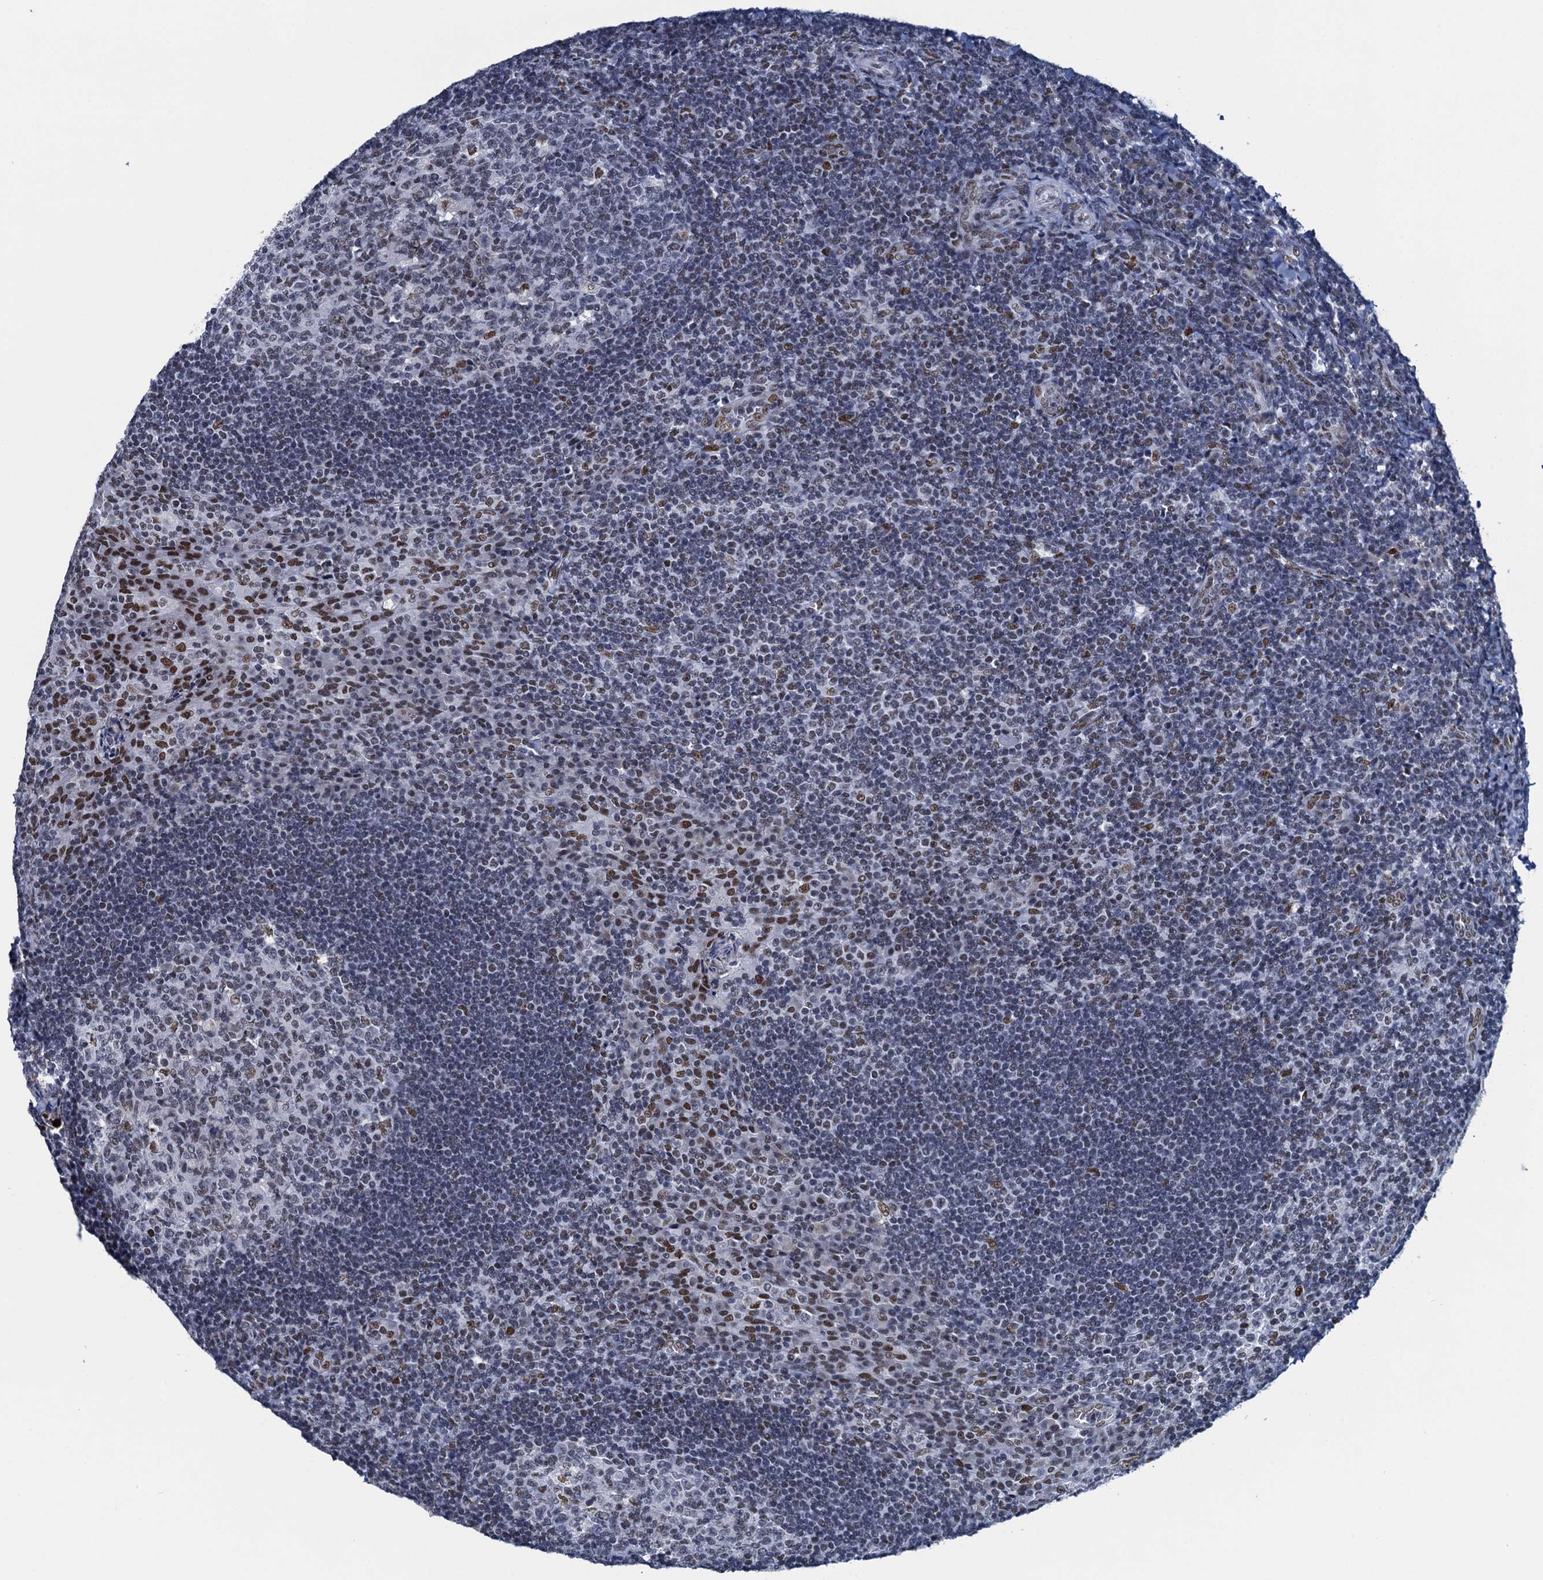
{"staining": {"intensity": "weak", "quantity": "<25%", "location": "nuclear"}, "tissue": "tonsil", "cell_type": "Germinal center cells", "image_type": "normal", "snomed": [{"axis": "morphology", "description": "Normal tissue, NOS"}, {"axis": "topography", "description": "Tonsil"}], "caption": "The photomicrograph displays no significant expression in germinal center cells of tonsil.", "gene": "HNRNPUL2", "patient": {"sex": "male", "age": 17}}